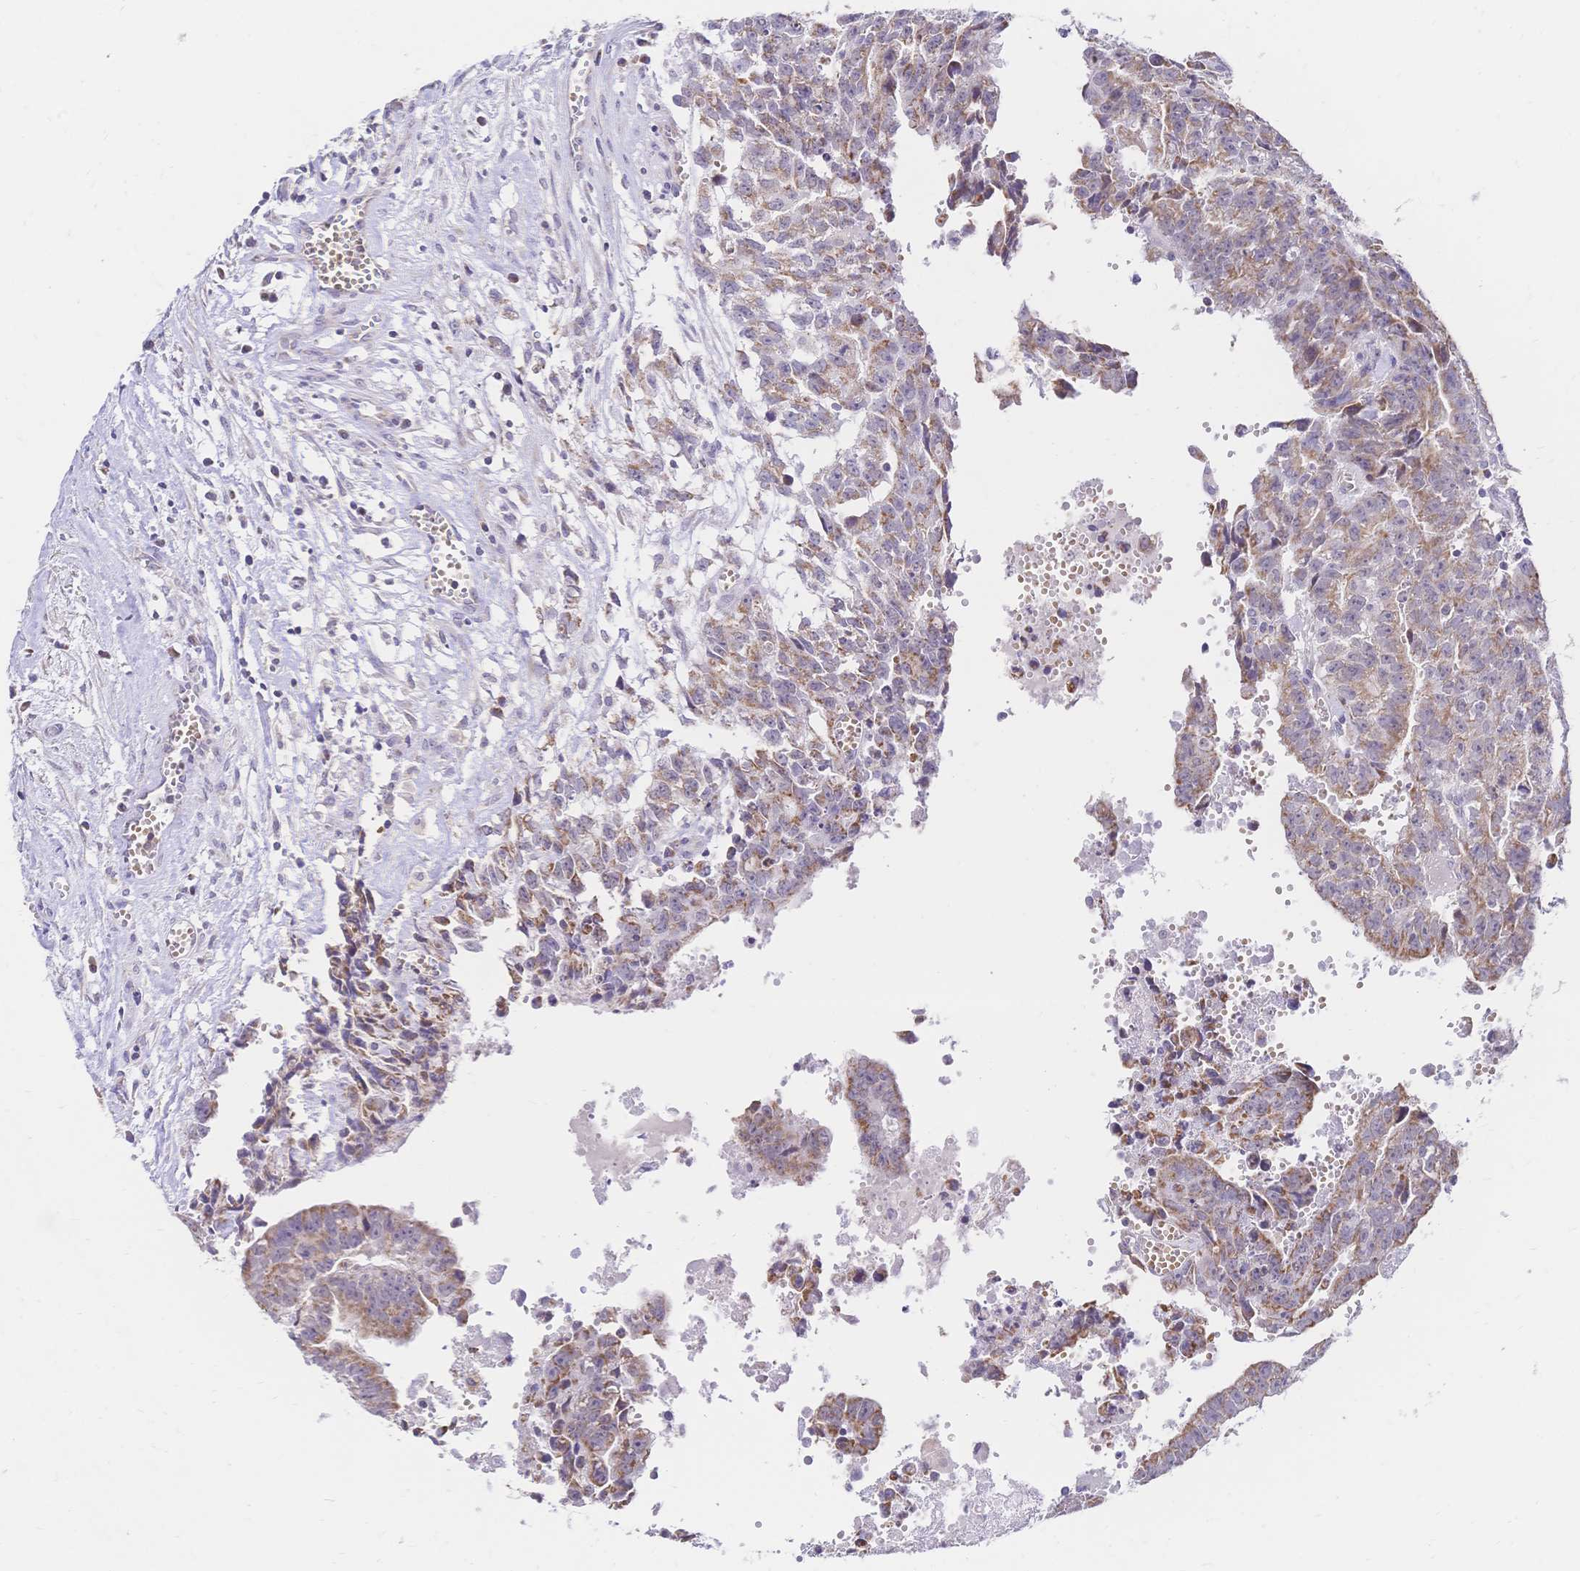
{"staining": {"intensity": "weak", "quantity": ">75%", "location": "cytoplasmic/membranous"}, "tissue": "testis cancer", "cell_type": "Tumor cells", "image_type": "cancer", "snomed": [{"axis": "morphology", "description": "Carcinoma, Embryonal, NOS"}, {"axis": "morphology", "description": "Teratoma, malignant, NOS"}, {"axis": "topography", "description": "Testis"}], "caption": "There is low levels of weak cytoplasmic/membranous expression in tumor cells of testis embryonal carcinoma, as demonstrated by immunohistochemical staining (brown color).", "gene": "CLEC18B", "patient": {"sex": "male", "age": 24}}